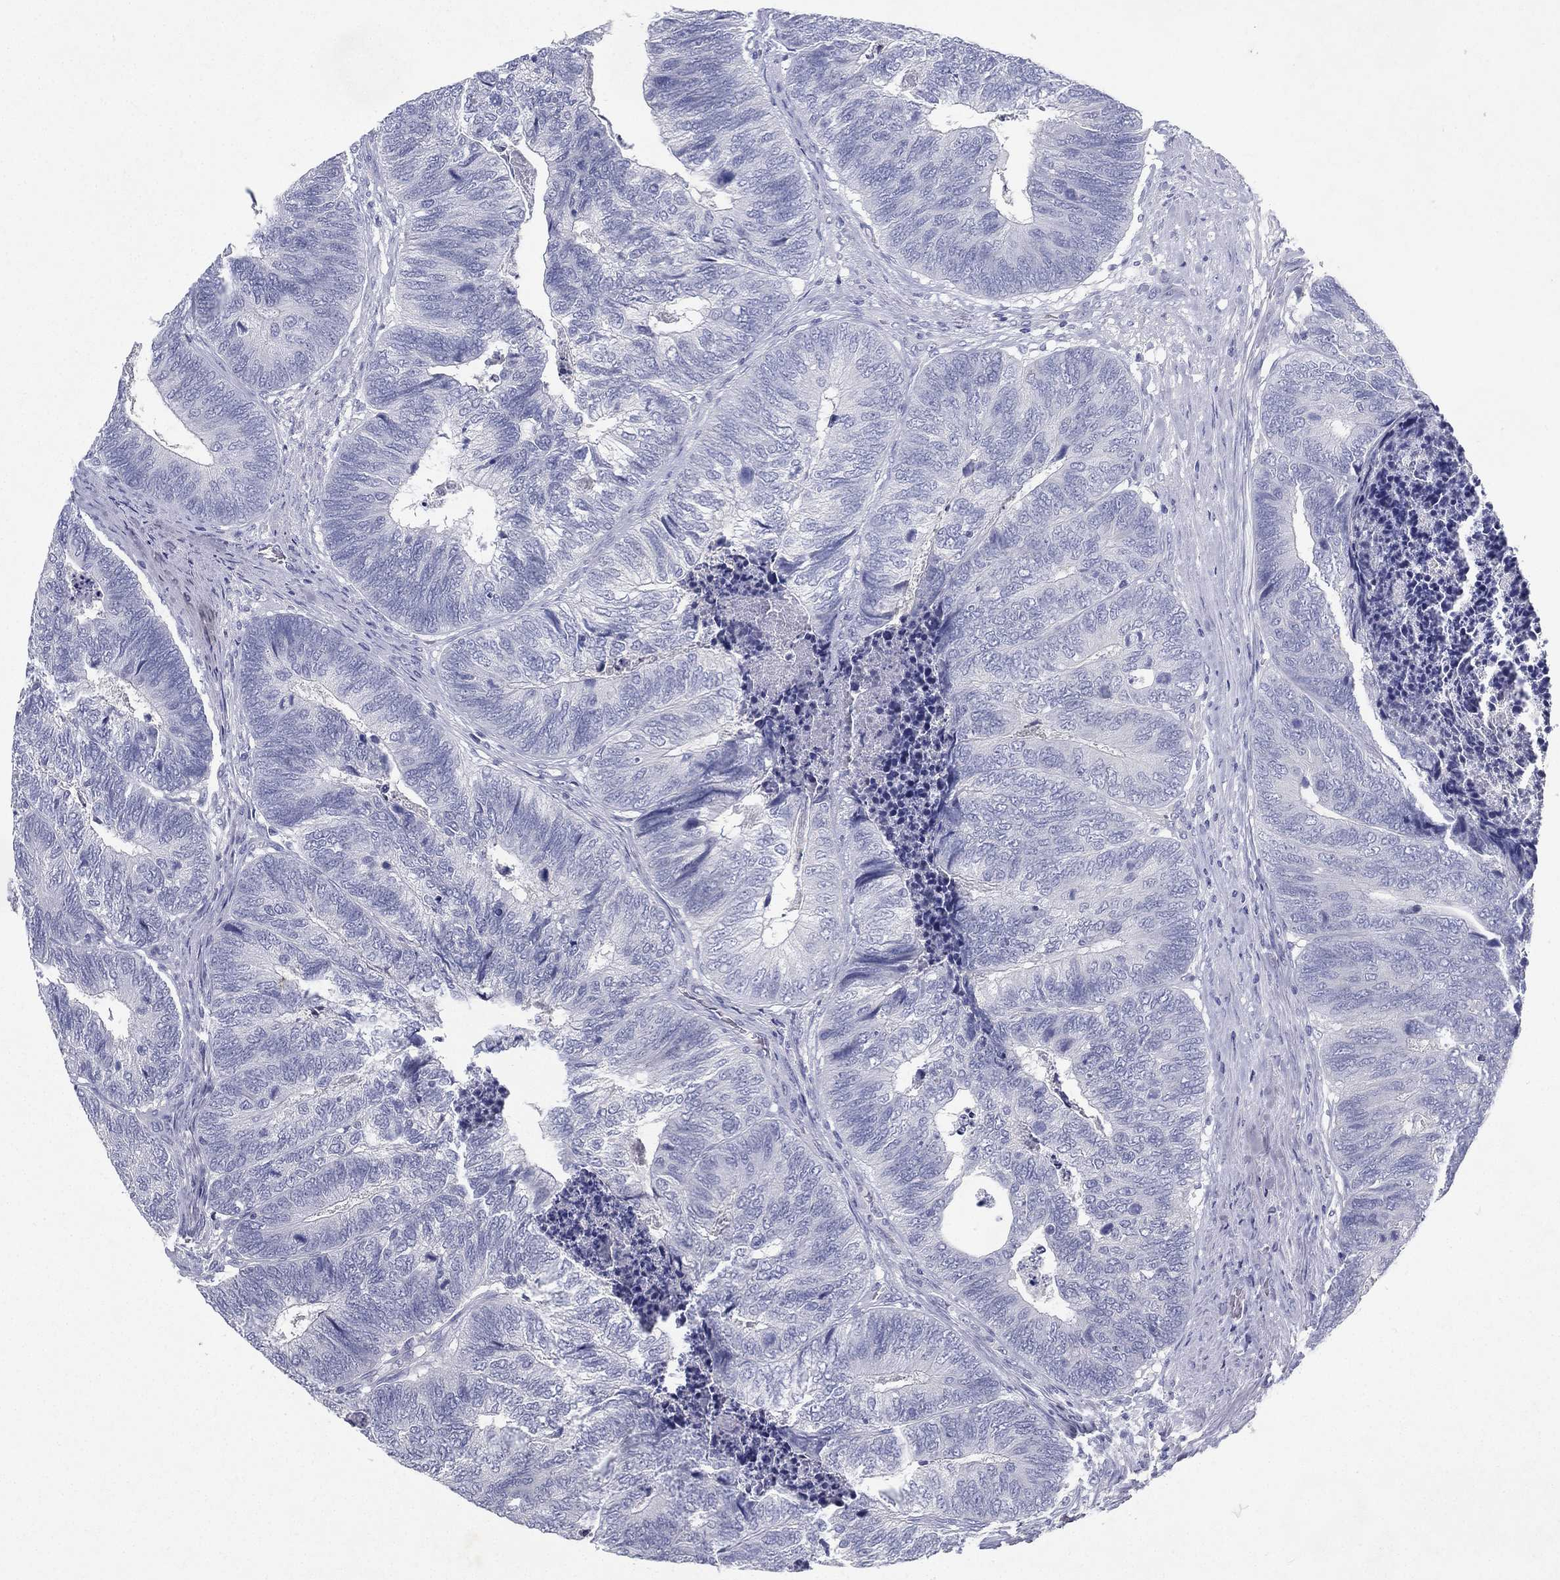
{"staining": {"intensity": "negative", "quantity": "none", "location": "none"}, "tissue": "colorectal cancer", "cell_type": "Tumor cells", "image_type": "cancer", "snomed": [{"axis": "morphology", "description": "Adenocarcinoma, NOS"}, {"axis": "topography", "description": "Colon"}], "caption": "Immunohistochemical staining of adenocarcinoma (colorectal) demonstrates no significant expression in tumor cells.", "gene": "RGS13", "patient": {"sex": "female", "age": 67}}